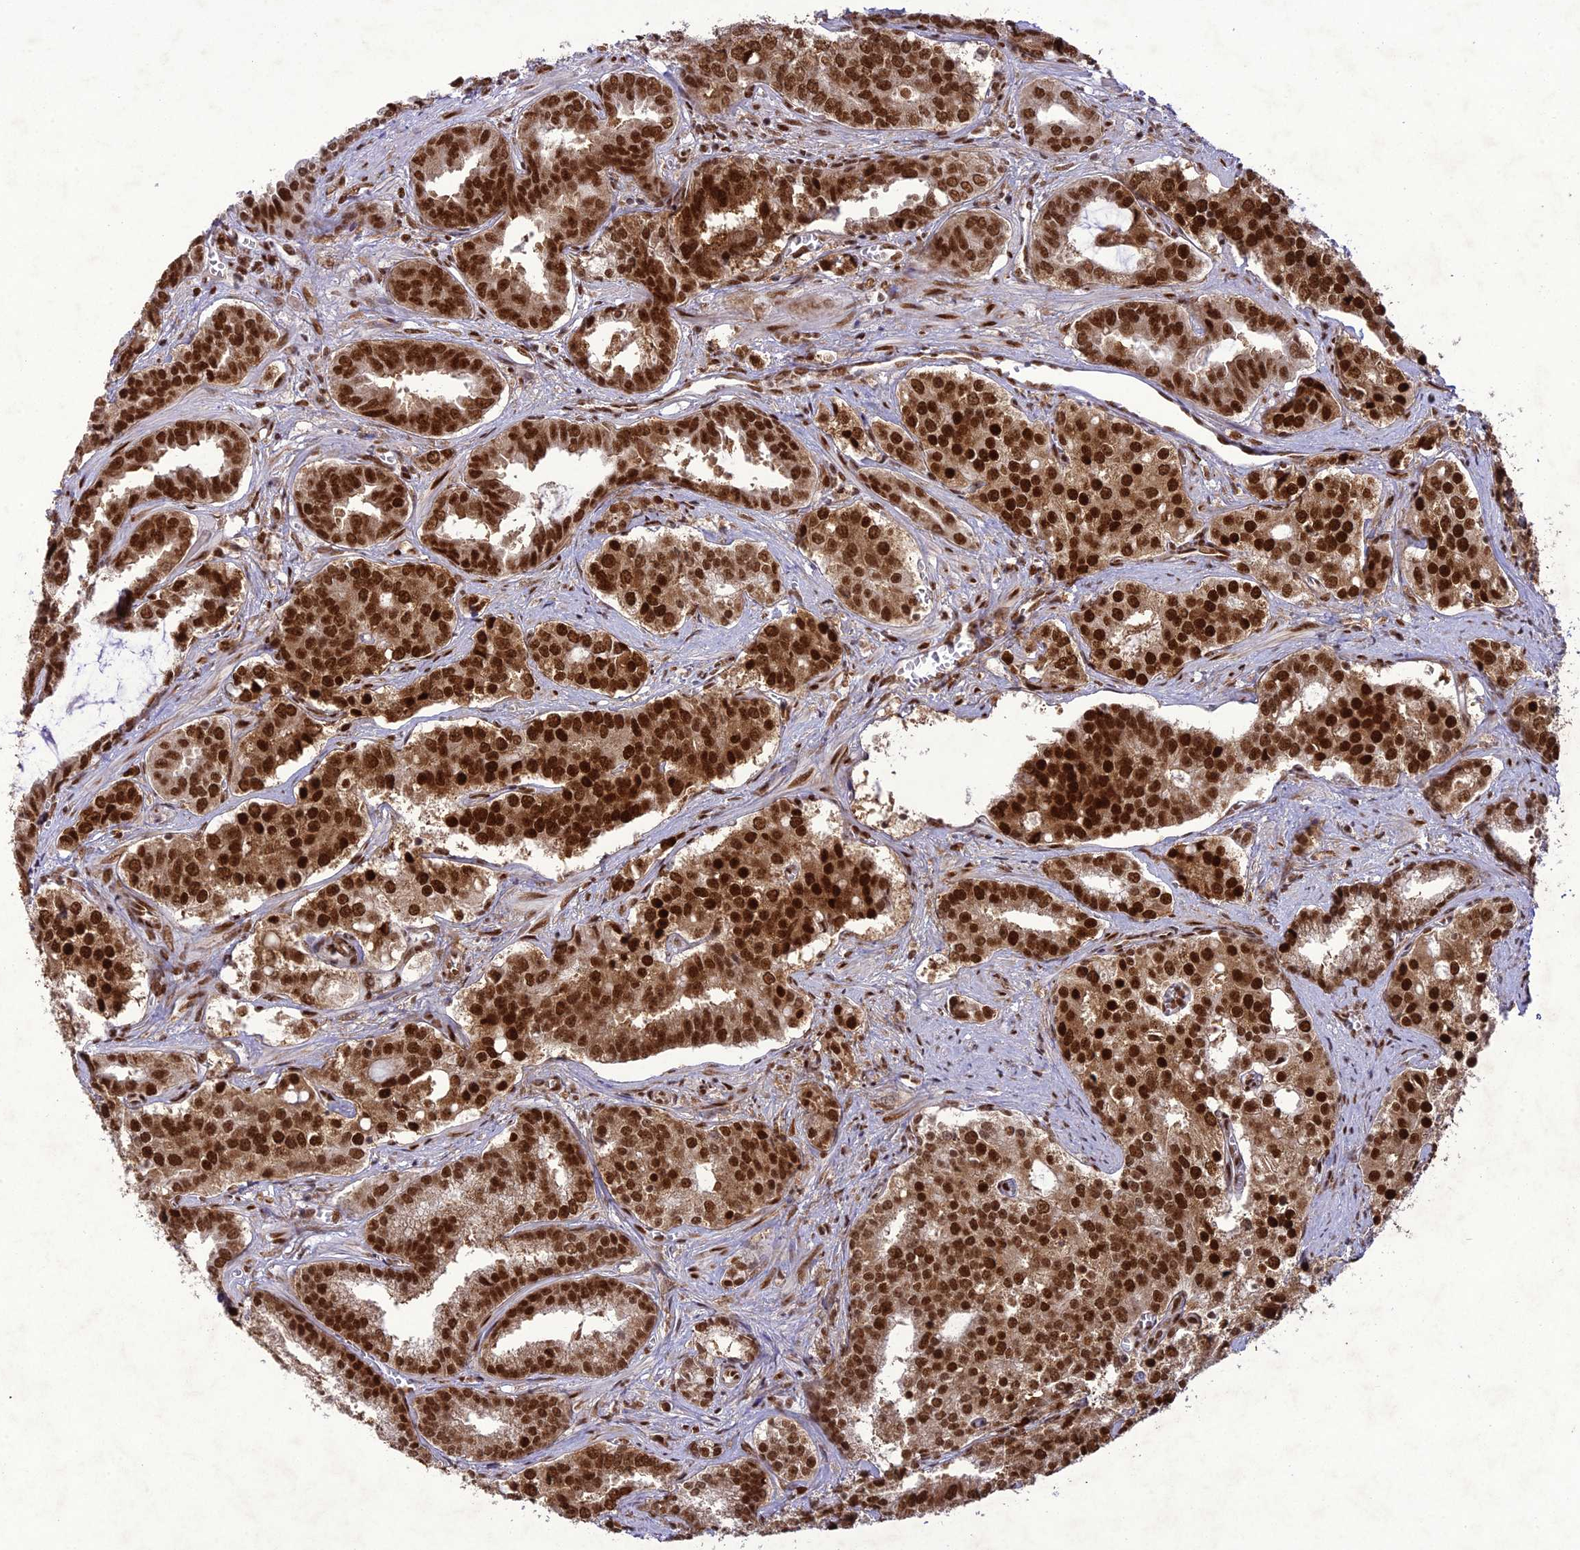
{"staining": {"intensity": "strong", "quantity": ">75%", "location": "nuclear"}, "tissue": "prostate cancer", "cell_type": "Tumor cells", "image_type": "cancer", "snomed": [{"axis": "morphology", "description": "Adenocarcinoma, High grade"}, {"axis": "topography", "description": "Prostate"}], "caption": "Immunohistochemical staining of human prostate cancer (high-grade adenocarcinoma) exhibits high levels of strong nuclear expression in approximately >75% of tumor cells.", "gene": "DDX1", "patient": {"sex": "male", "age": 67}}